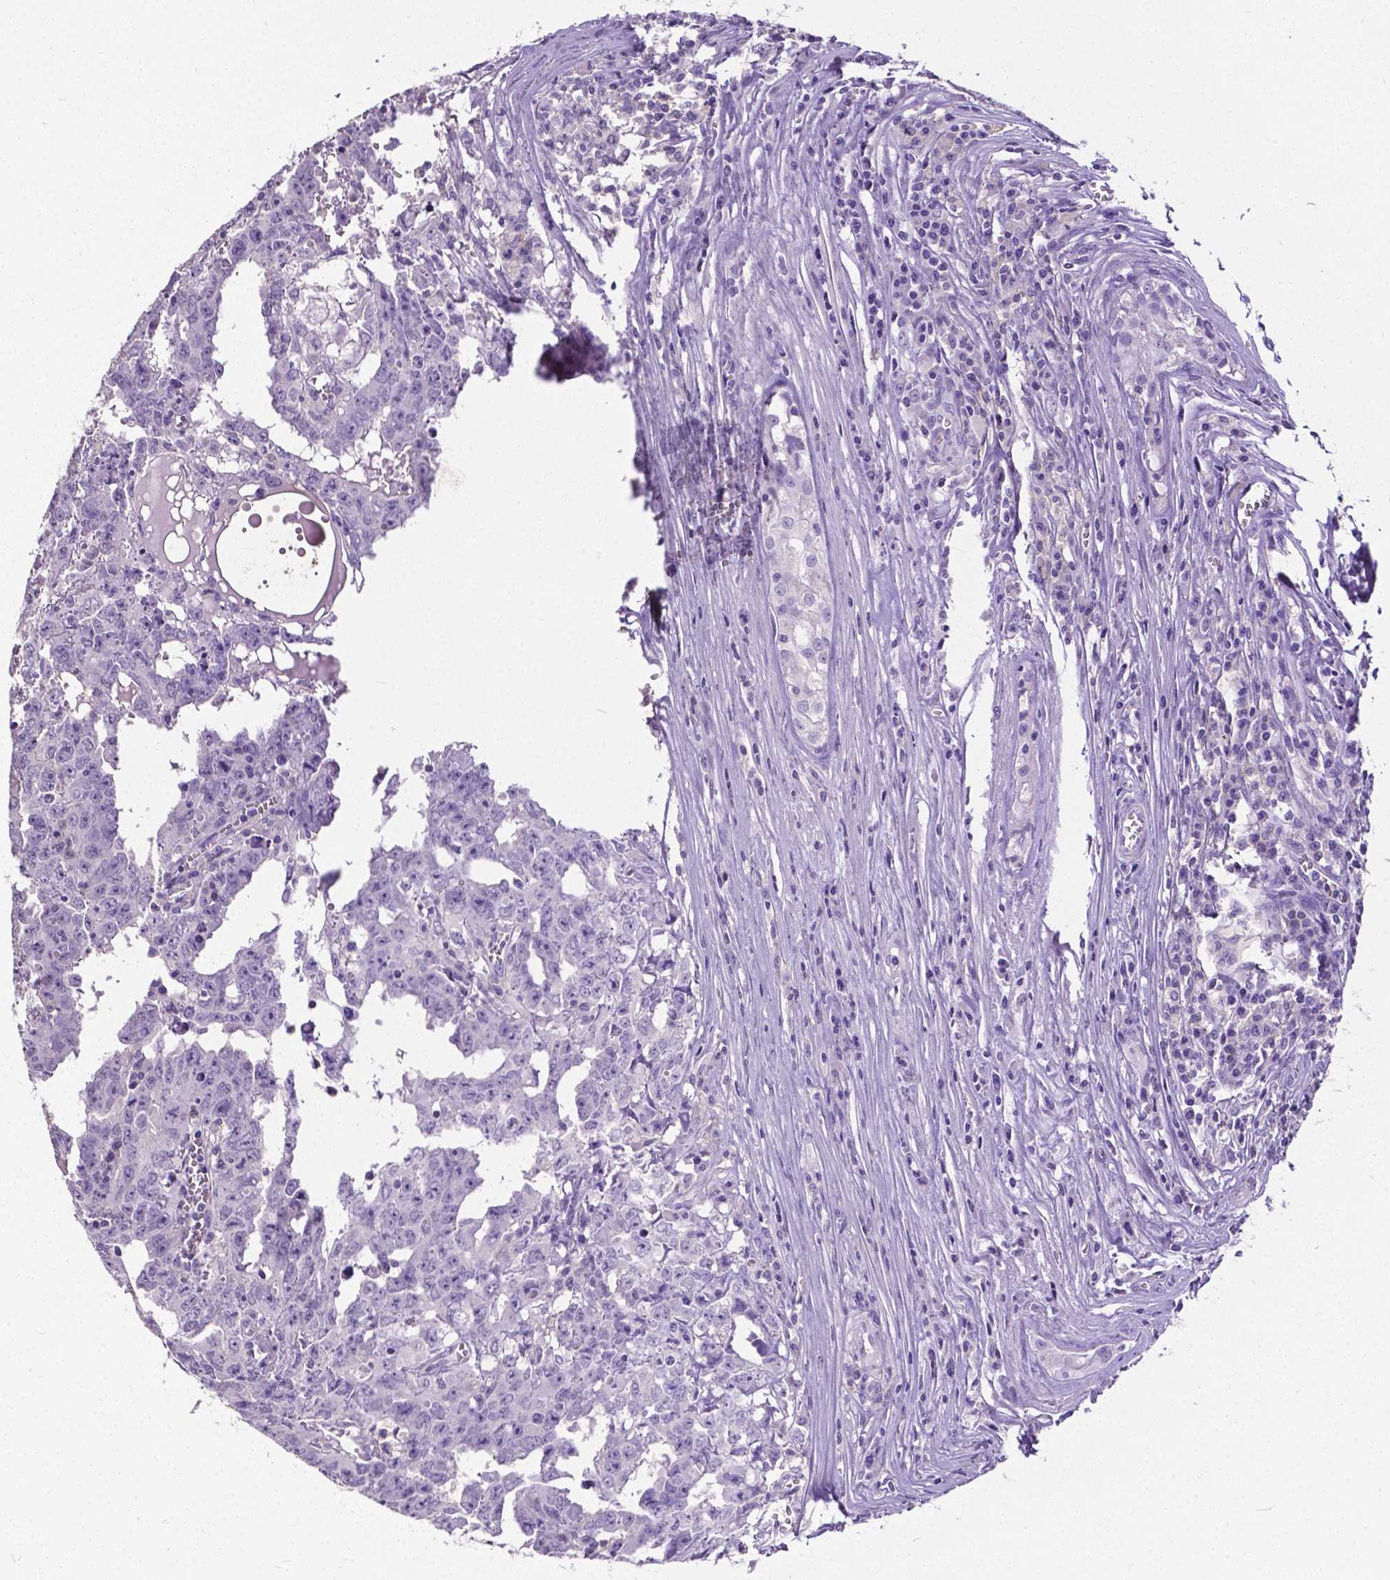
{"staining": {"intensity": "negative", "quantity": "none", "location": "none"}, "tissue": "testis cancer", "cell_type": "Tumor cells", "image_type": "cancer", "snomed": [{"axis": "morphology", "description": "Carcinoma, Embryonal, NOS"}, {"axis": "topography", "description": "Testis"}], "caption": "The micrograph shows no staining of tumor cells in testis cancer (embryonal carcinoma). (Immunohistochemistry, brightfield microscopy, high magnification).", "gene": "CD4", "patient": {"sex": "male", "age": 22}}